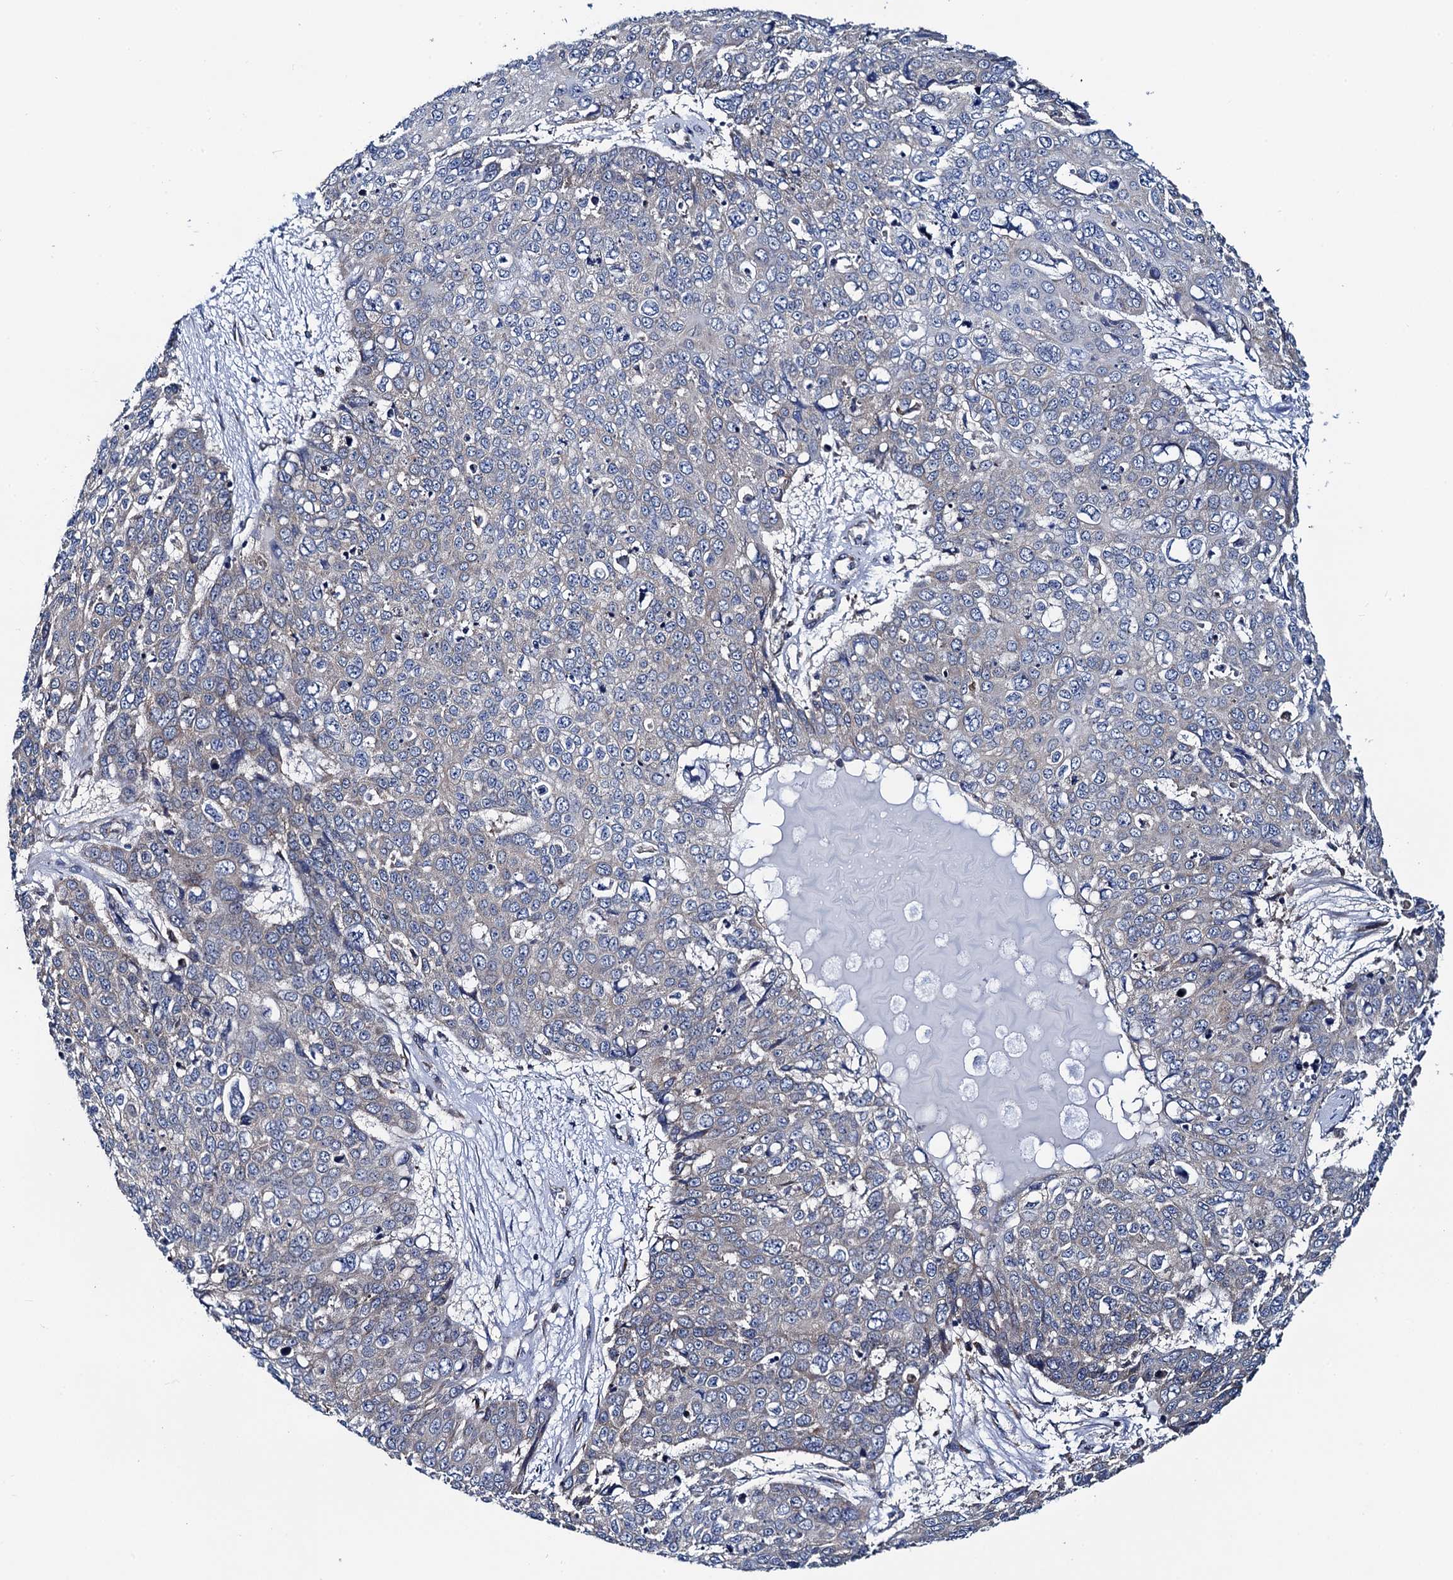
{"staining": {"intensity": "negative", "quantity": "none", "location": "none"}, "tissue": "skin cancer", "cell_type": "Tumor cells", "image_type": "cancer", "snomed": [{"axis": "morphology", "description": "Squamous cell carcinoma, NOS"}, {"axis": "topography", "description": "Skin"}], "caption": "The photomicrograph displays no staining of tumor cells in squamous cell carcinoma (skin).", "gene": "PGLS", "patient": {"sex": "male", "age": 71}}